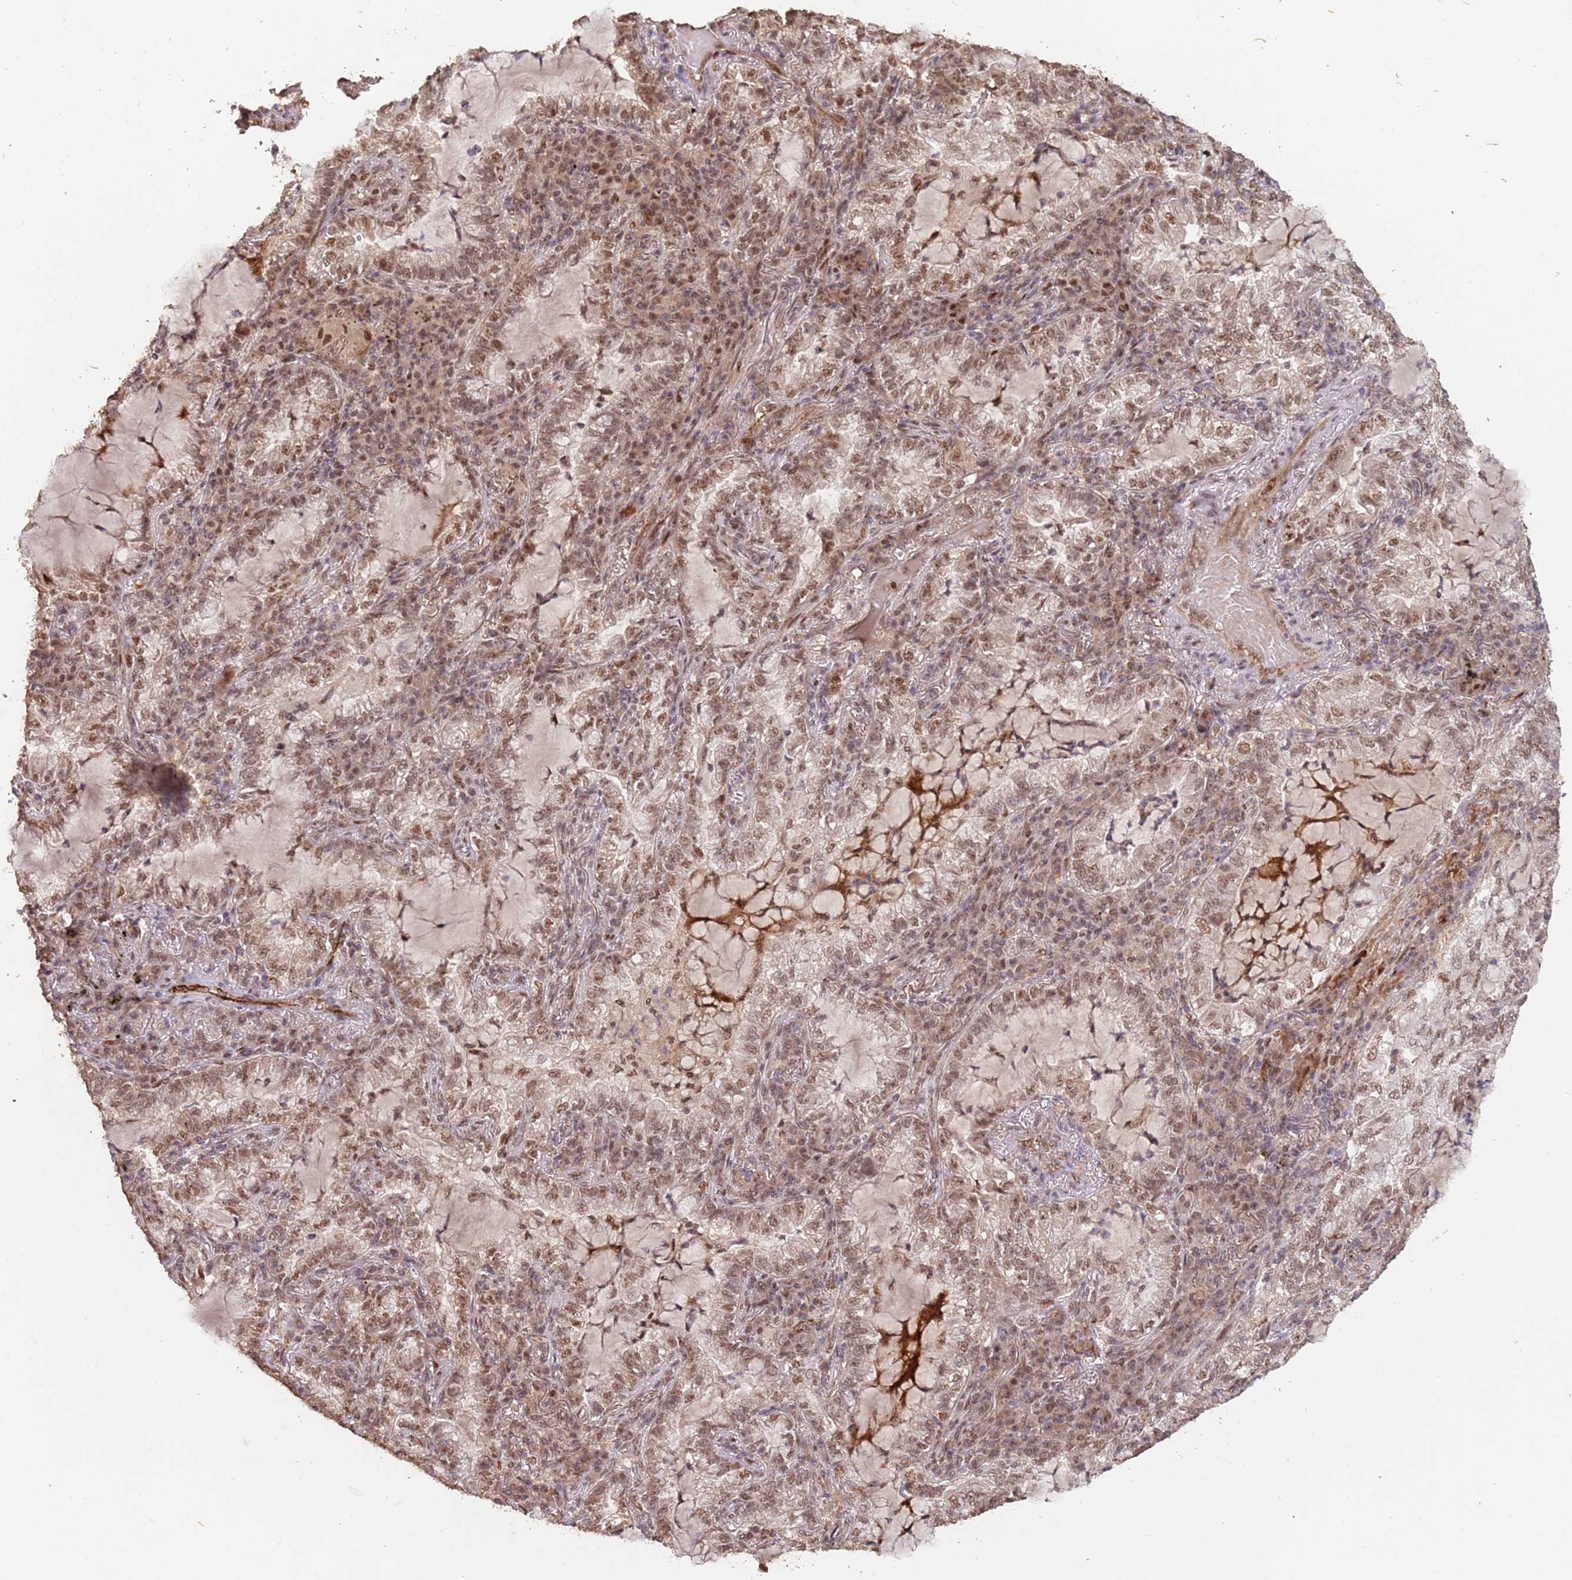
{"staining": {"intensity": "moderate", "quantity": ">75%", "location": "nuclear"}, "tissue": "lung cancer", "cell_type": "Tumor cells", "image_type": "cancer", "snomed": [{"axis": "morphology", "description": "Adenocarcinoma, NOS"}, {"axis": "topography", "description": "Lung"}], "caption": "Adenocarcinoma (lung) tissue exhibits moderate nuclear expression in about >75% of tumor cells, visualized by immunohistochemistry. (DAB IHC, brown staining for protein, blue staining for nuclei).", "gene": "RFXANK", "patient": {"sex": "female", "age": 73}}